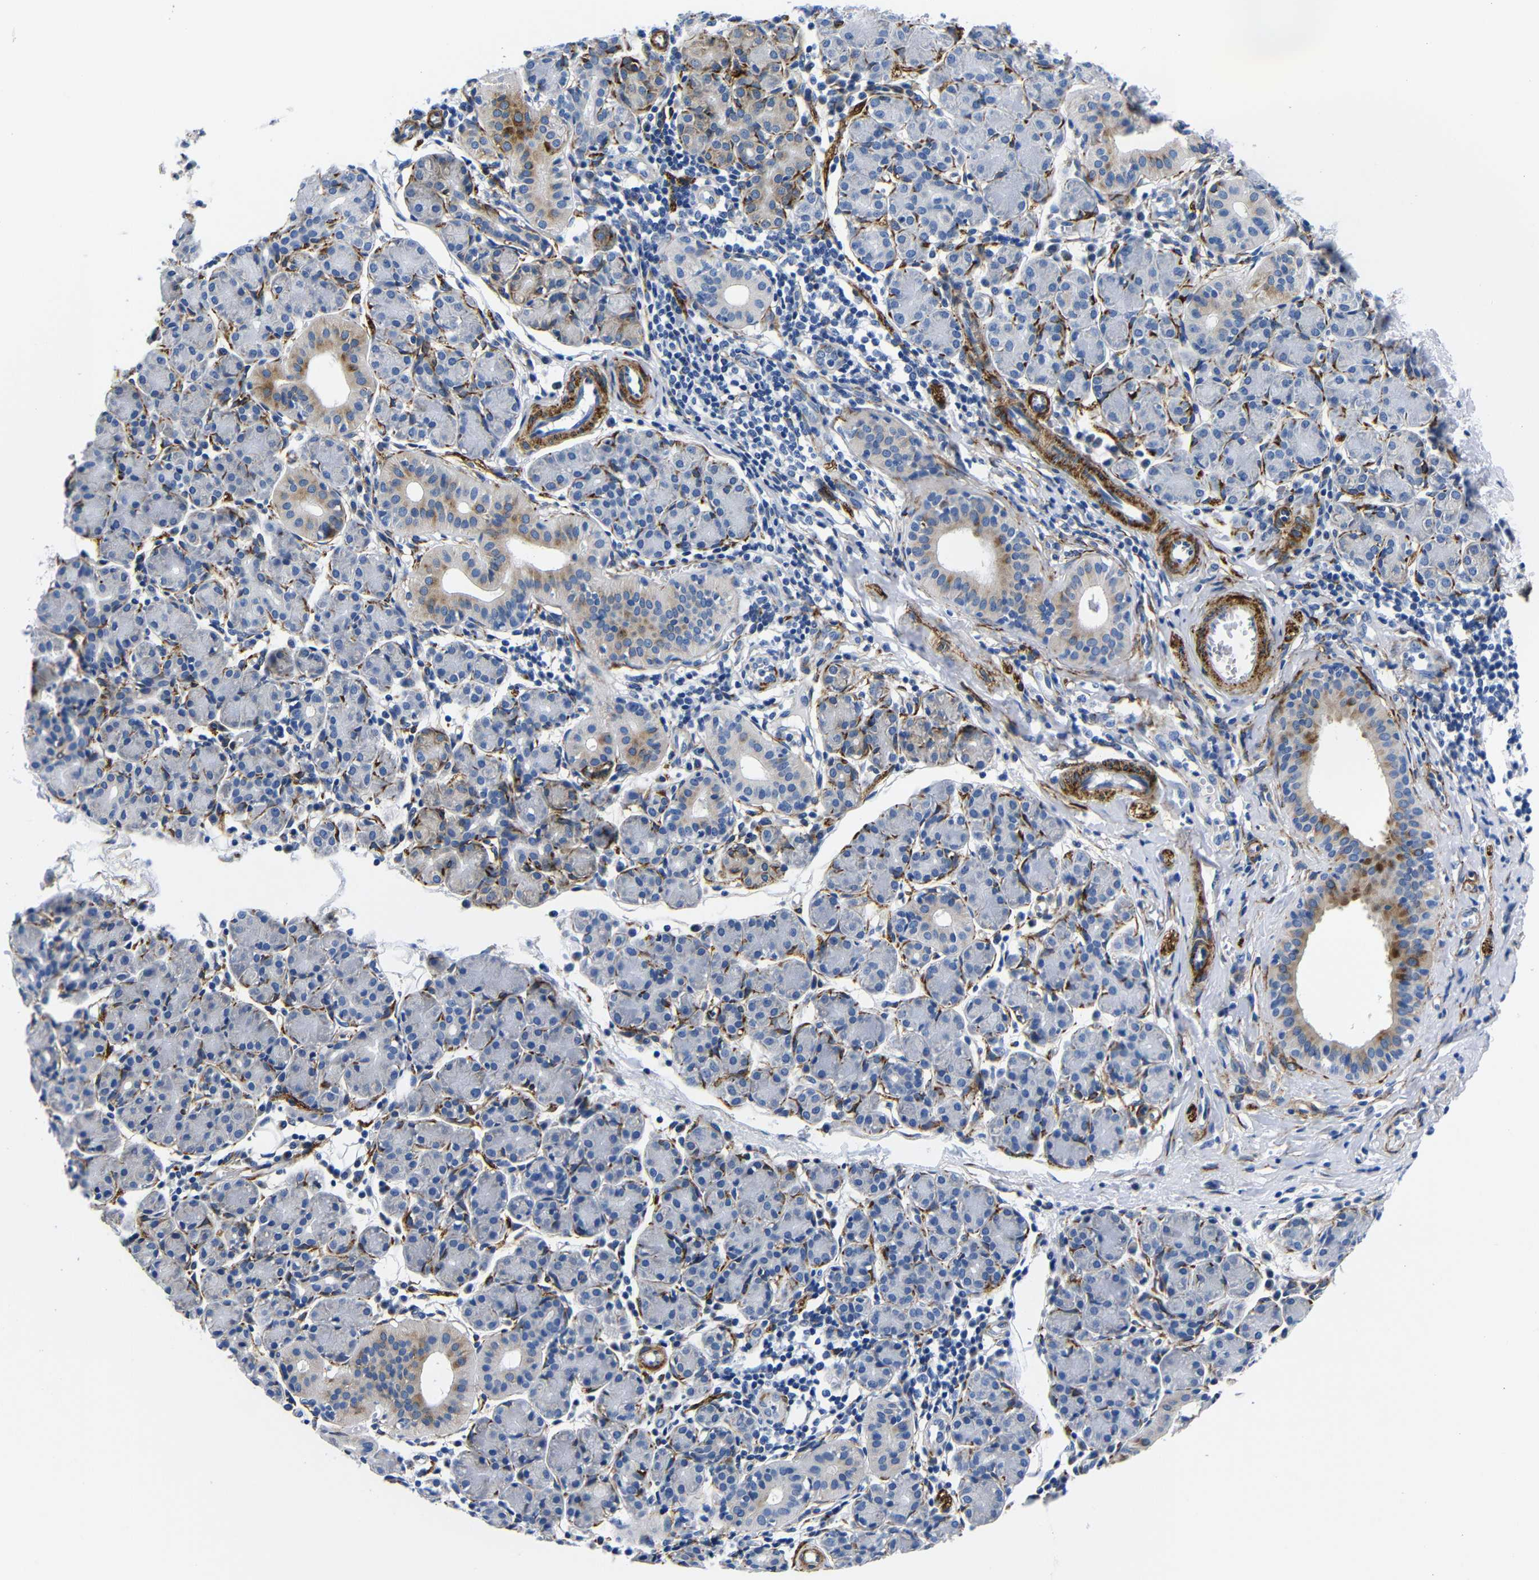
{"staining": {"intensity": "weak", "quantity": "<25%", "location": "cytoplasmic/membranous"}, "tissue": "salivary gland", "cell_type": "Glandular cells", "image_type": "normal", "snomed": [{"axis": "morphology", "description": "Normal tissue, NOS"}, {"axis": "morphology", "description": "Inflammation, NOS"}, {"axis": "topography", "description": "Lymph node"}, {"axis": "topography", "description": "Salivary gland"}], "caption": "Glandular cells are negative for protein expression in benign human salivary gland. Brightfield microscopy of immunohistochemistry (IHC) stained with DAB (brown) and hematoxylin (blue), captured at high magnification.", "gene": "LRIG1", "patient": {"sex": "male", "age": 3}}